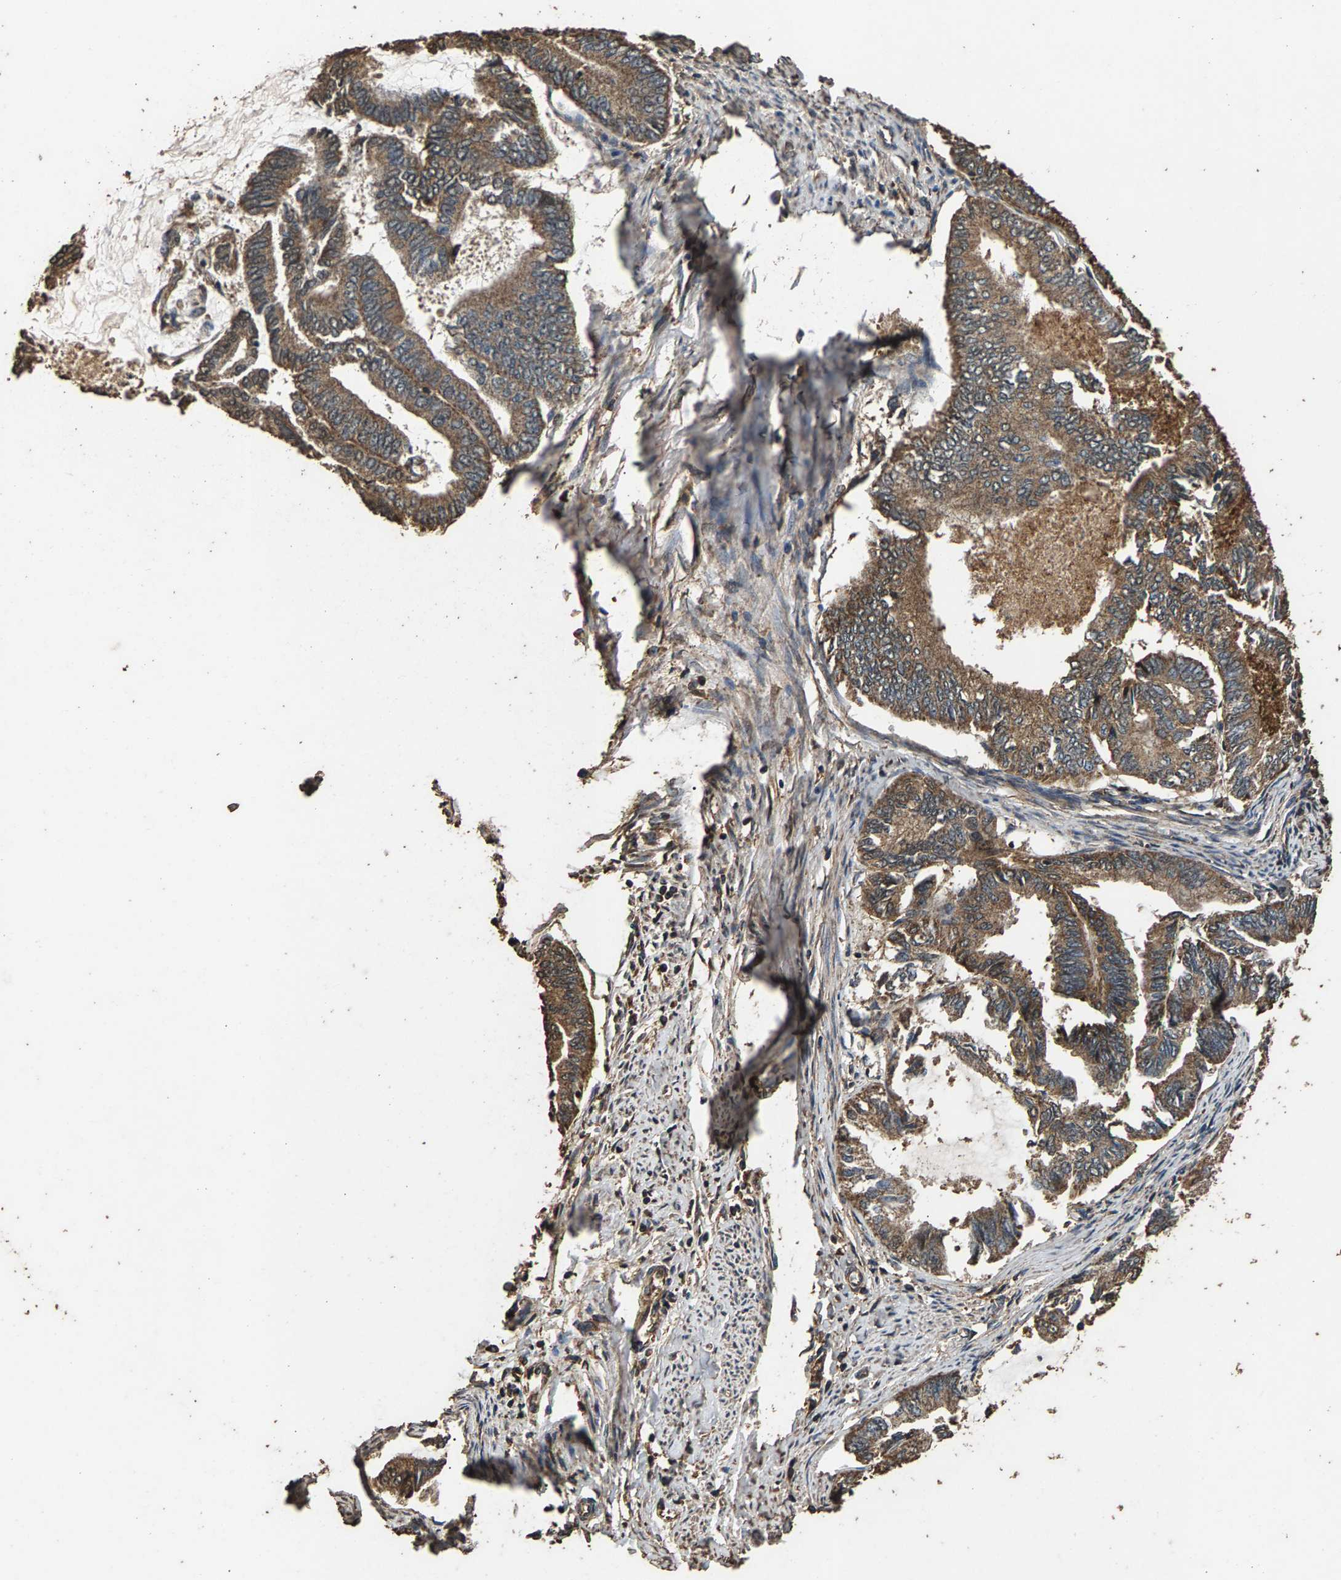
{"staining": {"intensity": "moderate", "quantity": ">75%", "location": "cytoplasmic/membranous"}, "tissue": "endometrial cancer", "cell_type": "Tumor cells", "image_type": "cancer", "snomed": [{"axis": "morphology", "description": "Adenocarcinoma, NOS"}, {"axis": "topography", "description": "Endometrium"}], "caption": "Immunohistochemistry (IHC) histopathology image of adenocarcinoma (endometrial) stained for a protein (brown), which reveals medium levels of moderate cytoplasmic/membranous expression in approximately >75% of tumor cells.", "gene": "MRPL27", "patient": {"sex": "female", "age": 86}}